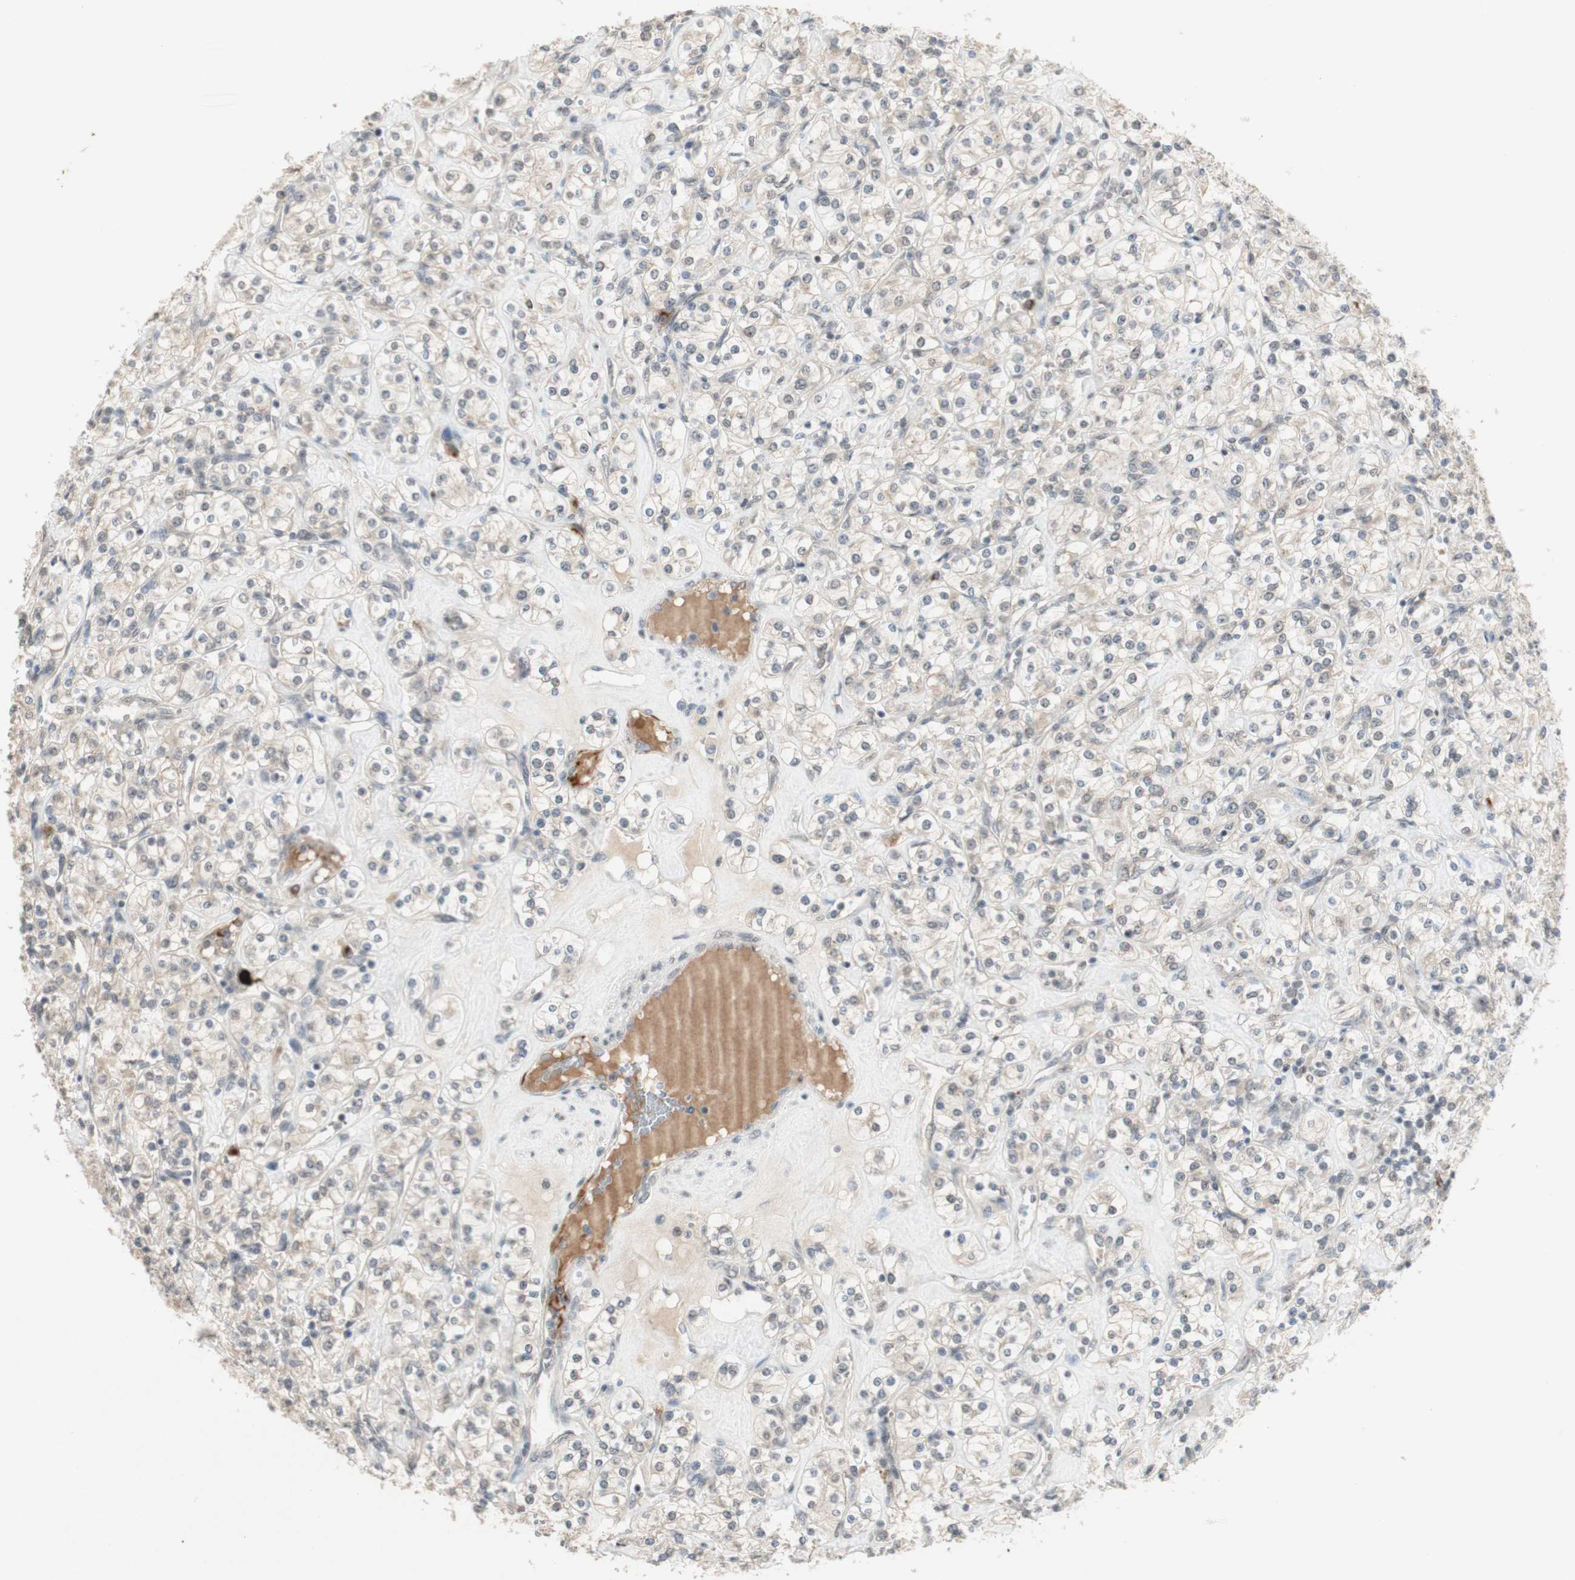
{"staining": {"intensity": "weak", "quantity": ">75%", "location": "cytoplasmic/membranous"}, "tissue": "renal cancer", "cell_type": "Tumor cells", "image_type": "cancer", "snomed": [{"axis": "morphology", "description": "Adenocarcinoma, NOS"}, {"axis": "topography", "description": "Kidney"}], "caption": "Immunohistochemistry image of renal cancer (adenocarcinoma) stained for a protein (brown), which exhibits low levels of weak cytoplasmic/membranous expression in about >75% of tumor cells.", "gene": "CYLD", "patient": {"sex": "male", "age": 77}}